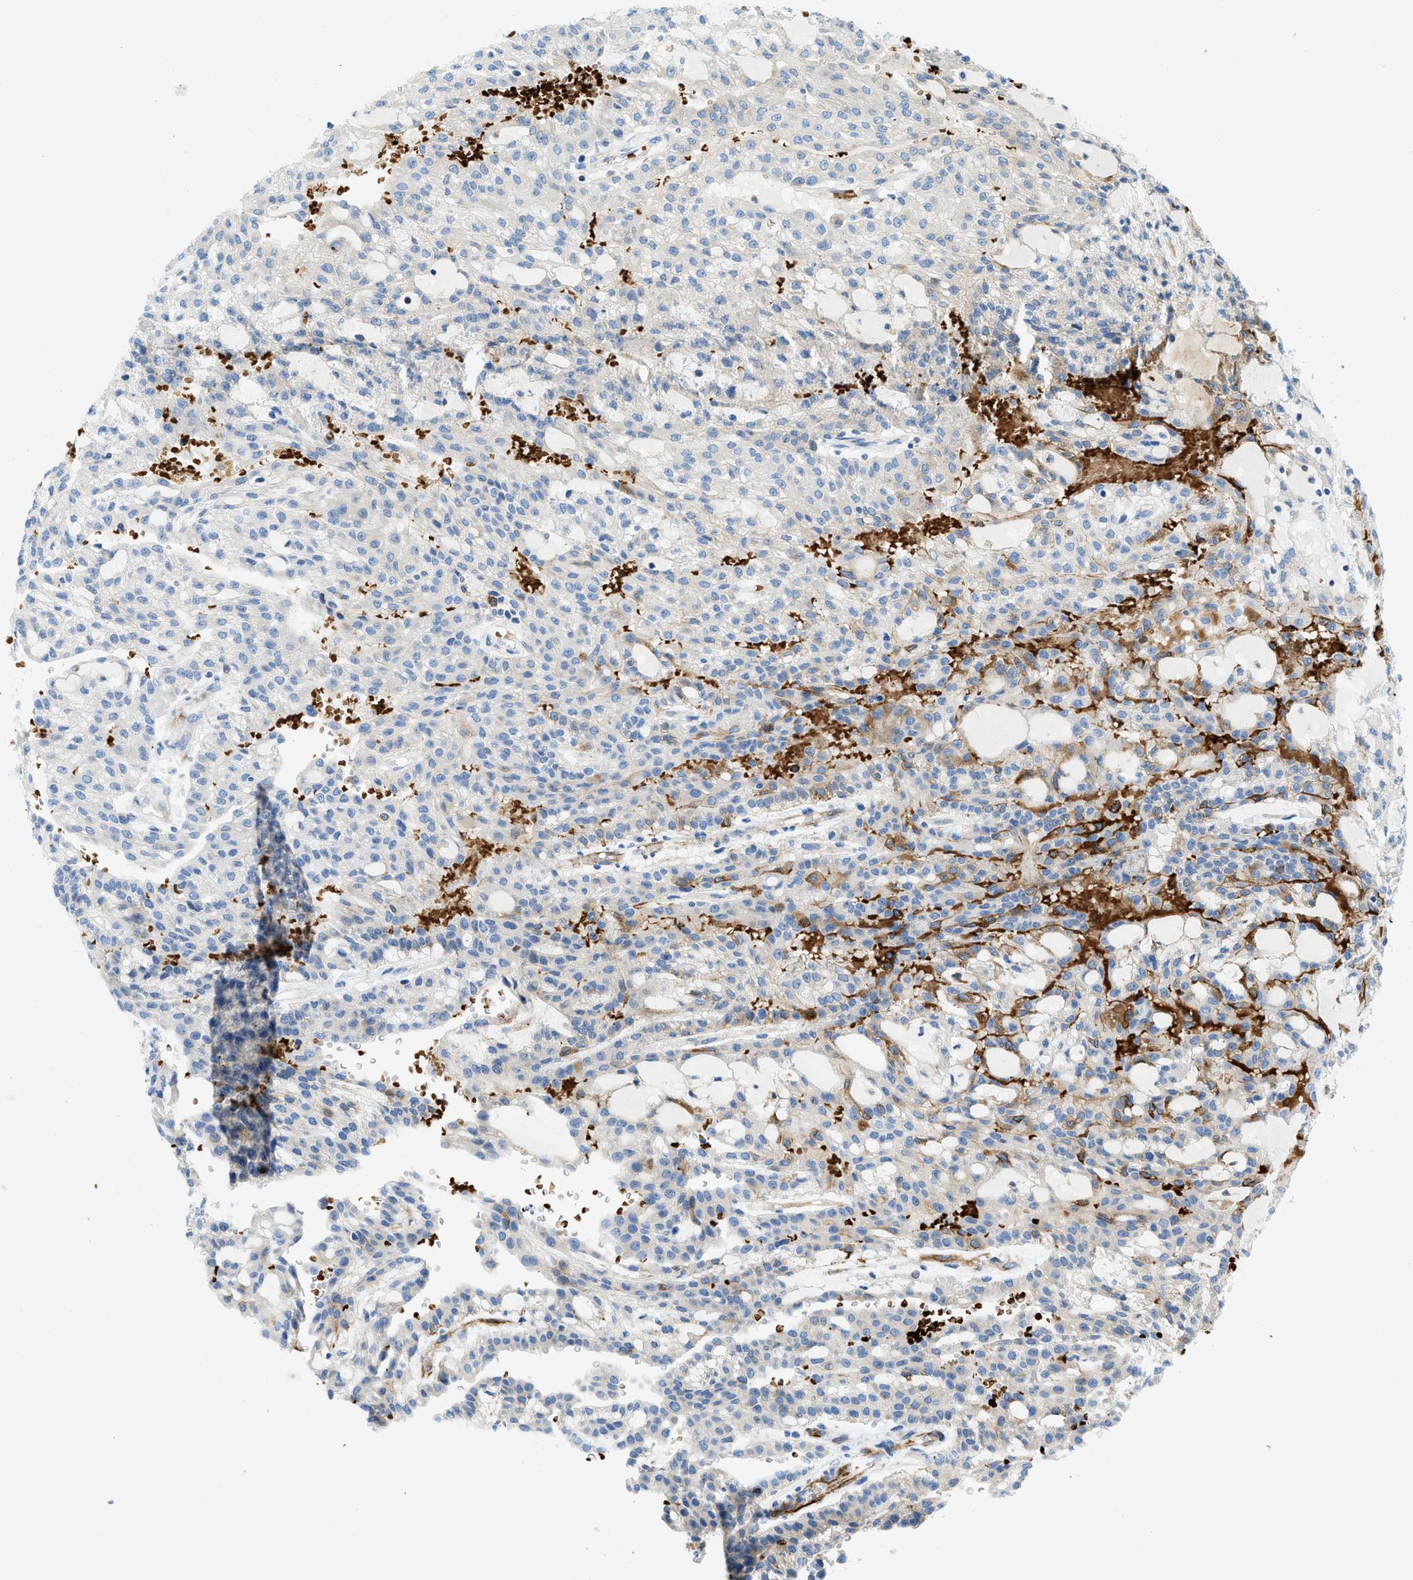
{"staining": {"intensity": "negative", "quantity": "none", "location": "none"}, "tissue": "renal cancer", "cell_type": "Tumor cells", "image_type": "cancer", "snomed": [{"axis": "morphology", "description": "Adenocarcinoma, NOS"}, {"axis": "topography", "description": "Kidney"}], "caption": "Immunohistochemistry (IHC) image of renal cancer stained for a protein (brown), which displays no staining in tumor cells. Brightfield microscopy of IHC stained with DAB (brown) and hematoxylin (blue), captured at high magnification.", "gene": "ZNF831", "patient": {"sex": "male", "age": 63}}